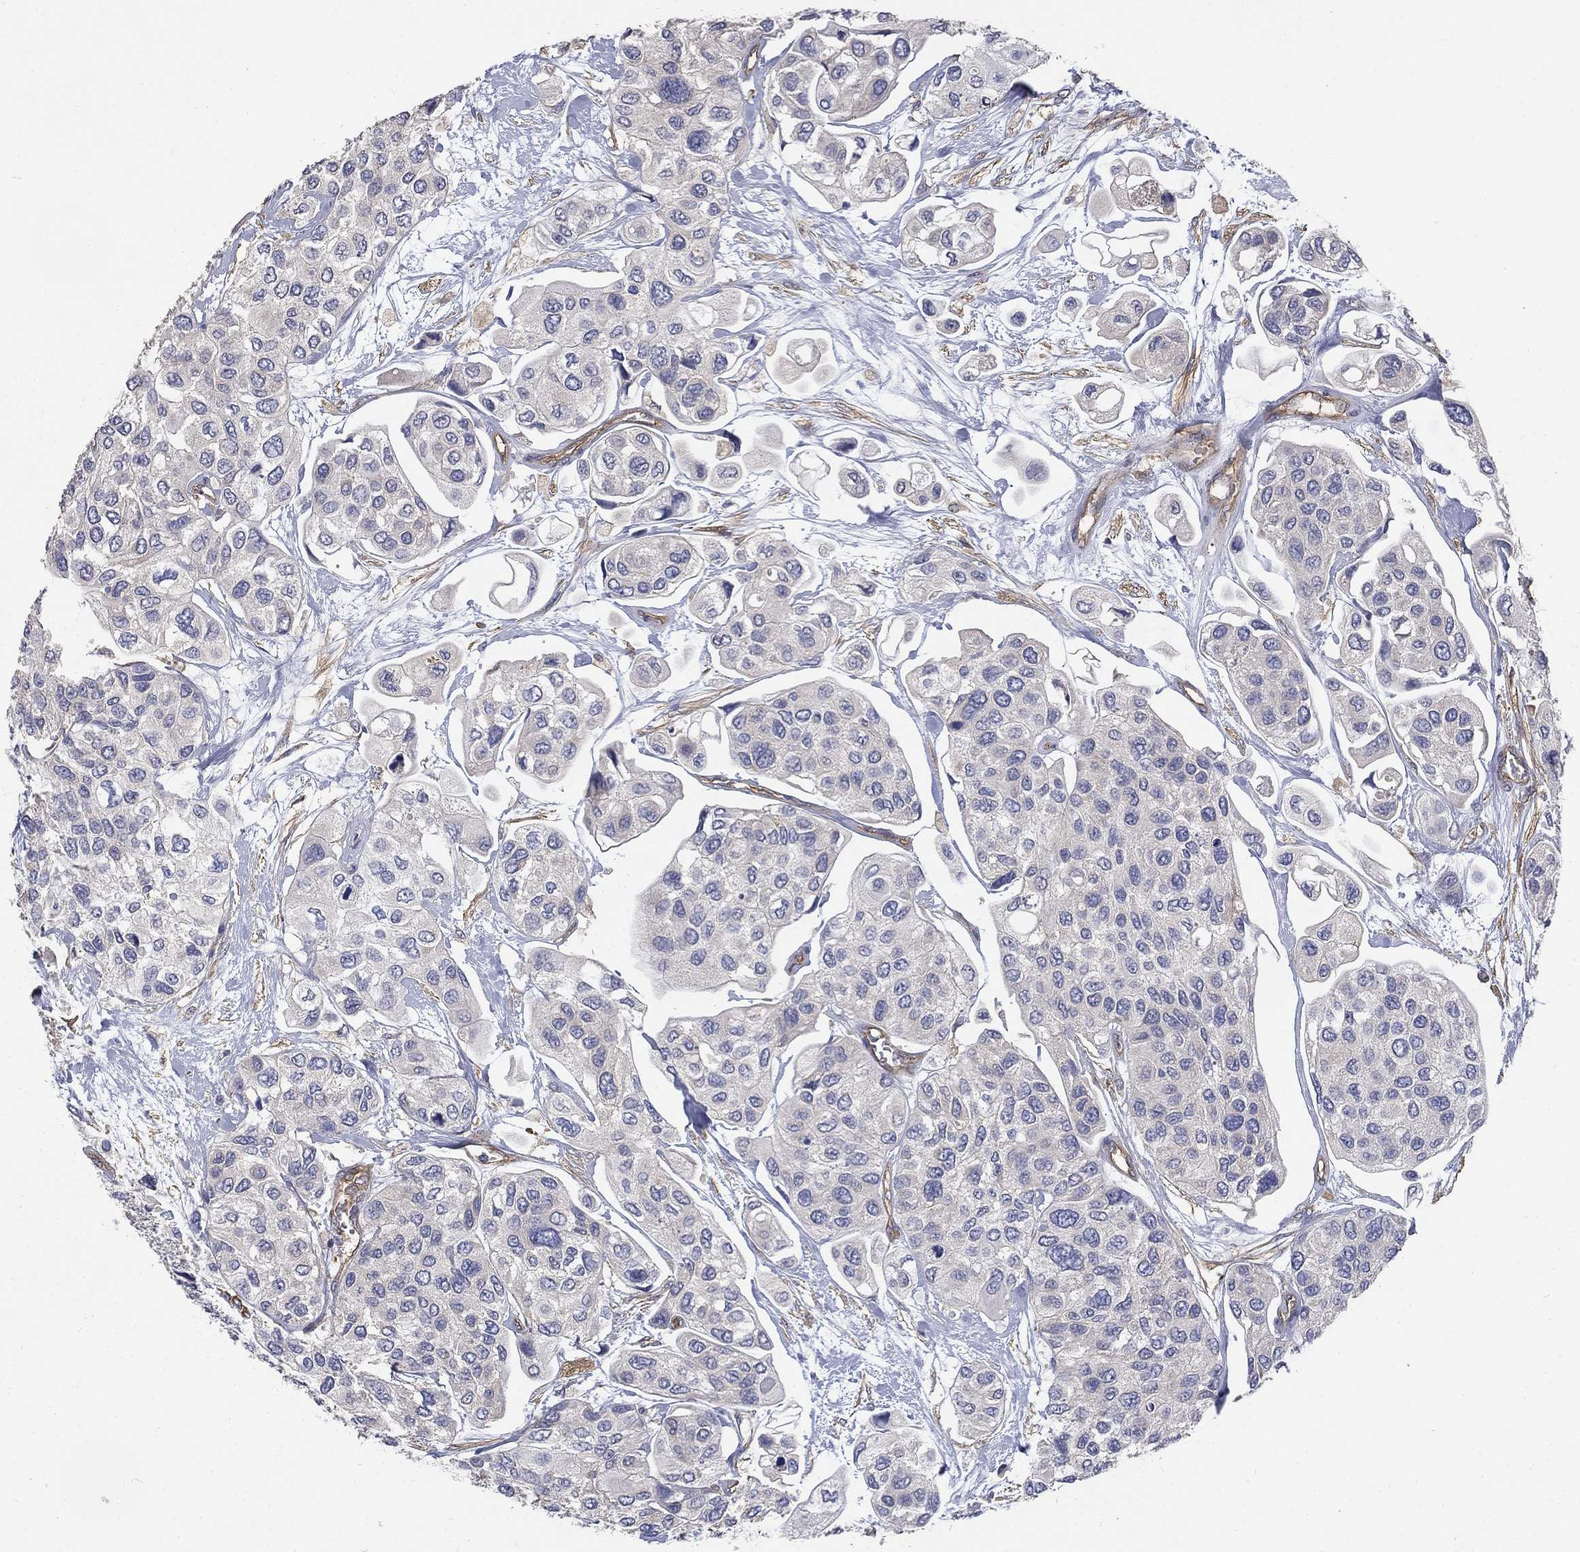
{"staining": {"intensity": "negative", "quantity": "none", "location": "none"}, "tissue": "urothelial cancer", "cell_type": "Tumor cells", "image_type": "cancer", "snomed": [{"axis": "morphology", "description": "Urothelial carcinoma, High grade"}, {"axis": "topography", "description": "Urinary bladder"}], "caption": "DAB immunohistochemical staining of urothelial cancer demonstrates no significant expression in tumor cells.", "gene": "DPYSL2", "patient": {"sex": "male", "age": 77}}